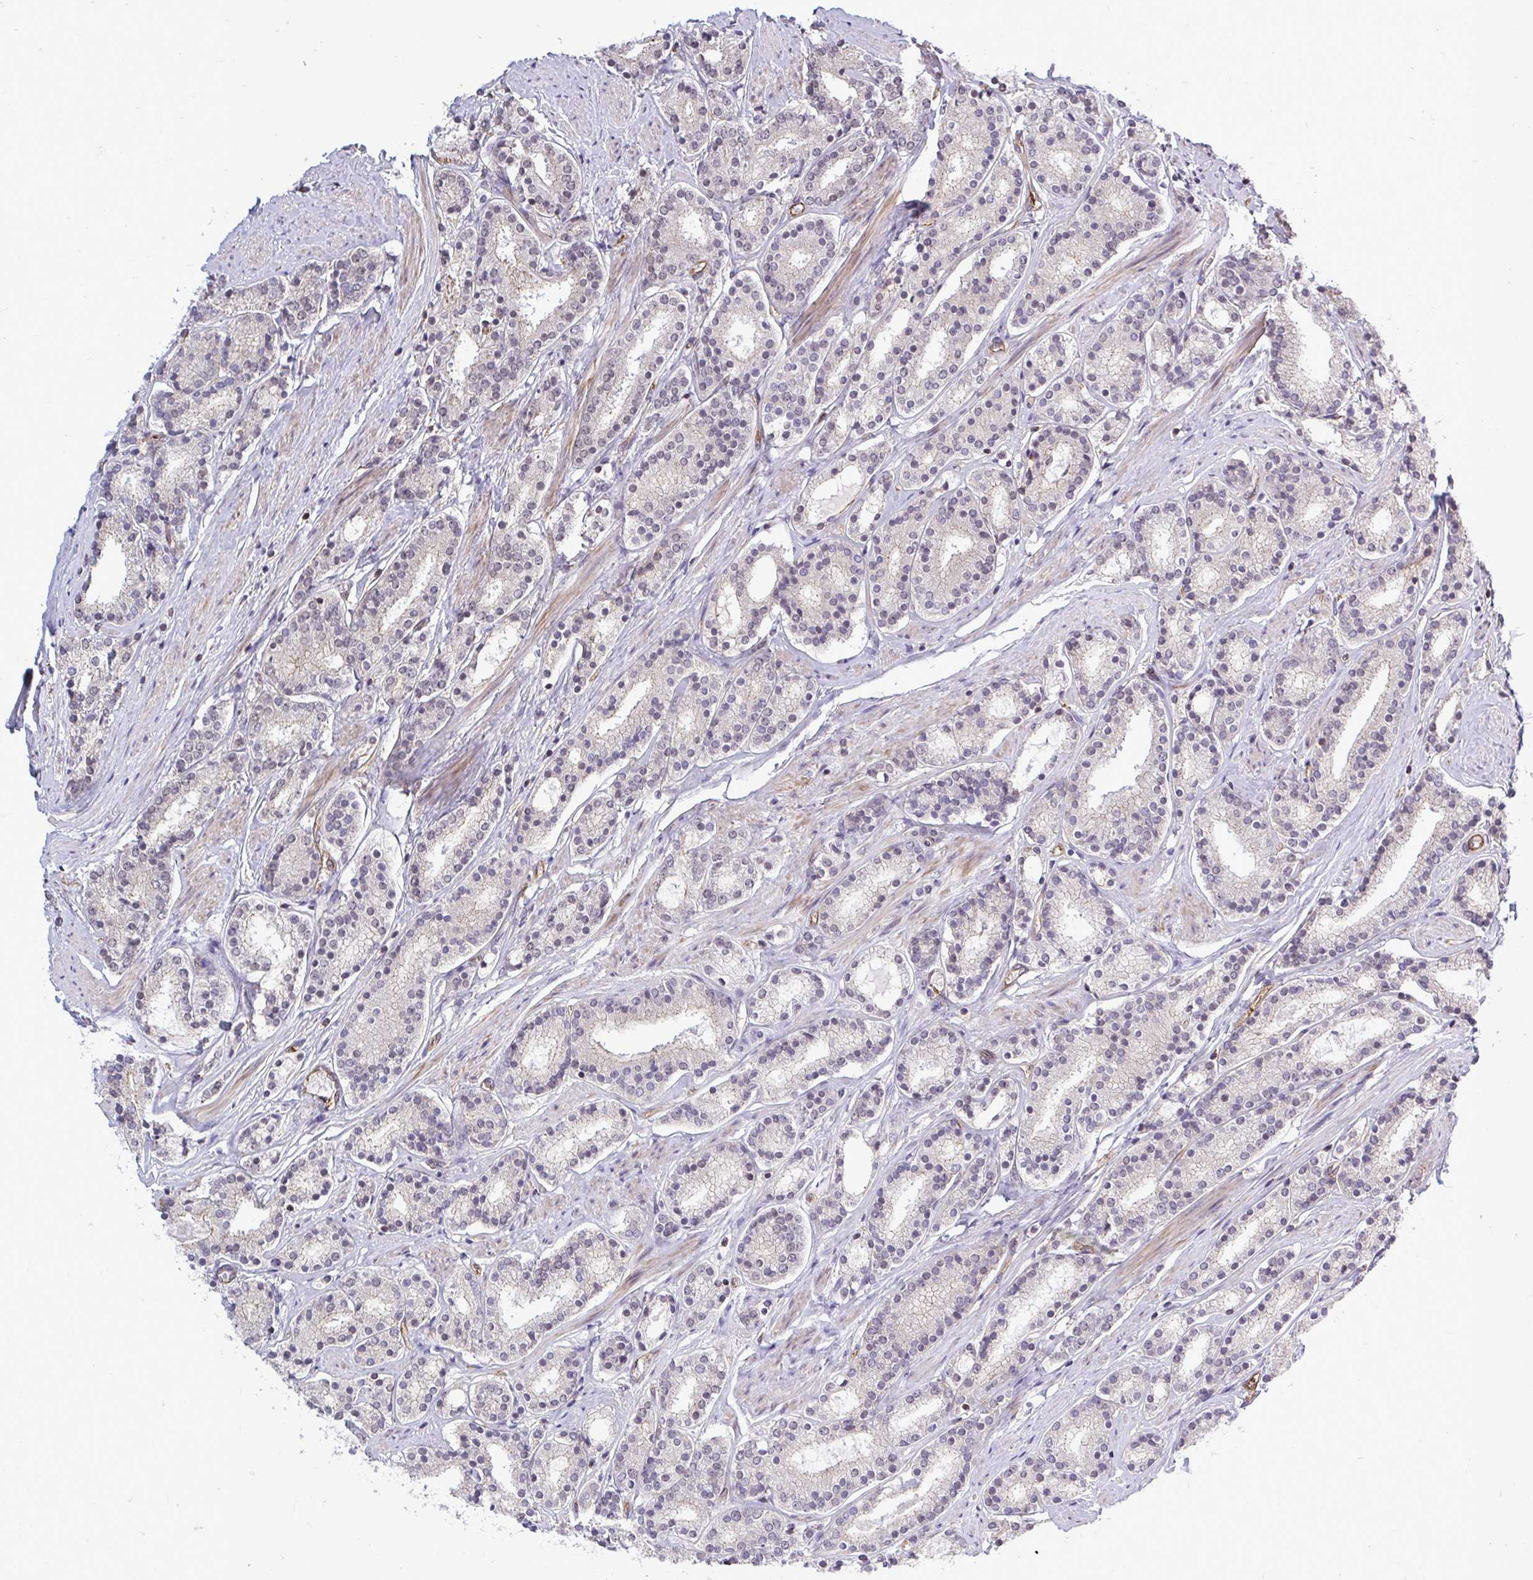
{"staining": {"intensity": "negative", "quantity": "none", "location": "none"}, "tissue": "prostate cancer", "cell_type": "Tumor cells", "image_type": "cancer", "snomed": [{"axis": "morphology", "description": "Adenocarcinoma, High grade"}, {"axis": "topography", "description": "Prostate"}], "caption": "Image shows no protein staining in tumor cells of prostate high-grade adenocarcinoma tissue.", "gene": "FUT10", "patient": {"sex": "male", "age": 63}}